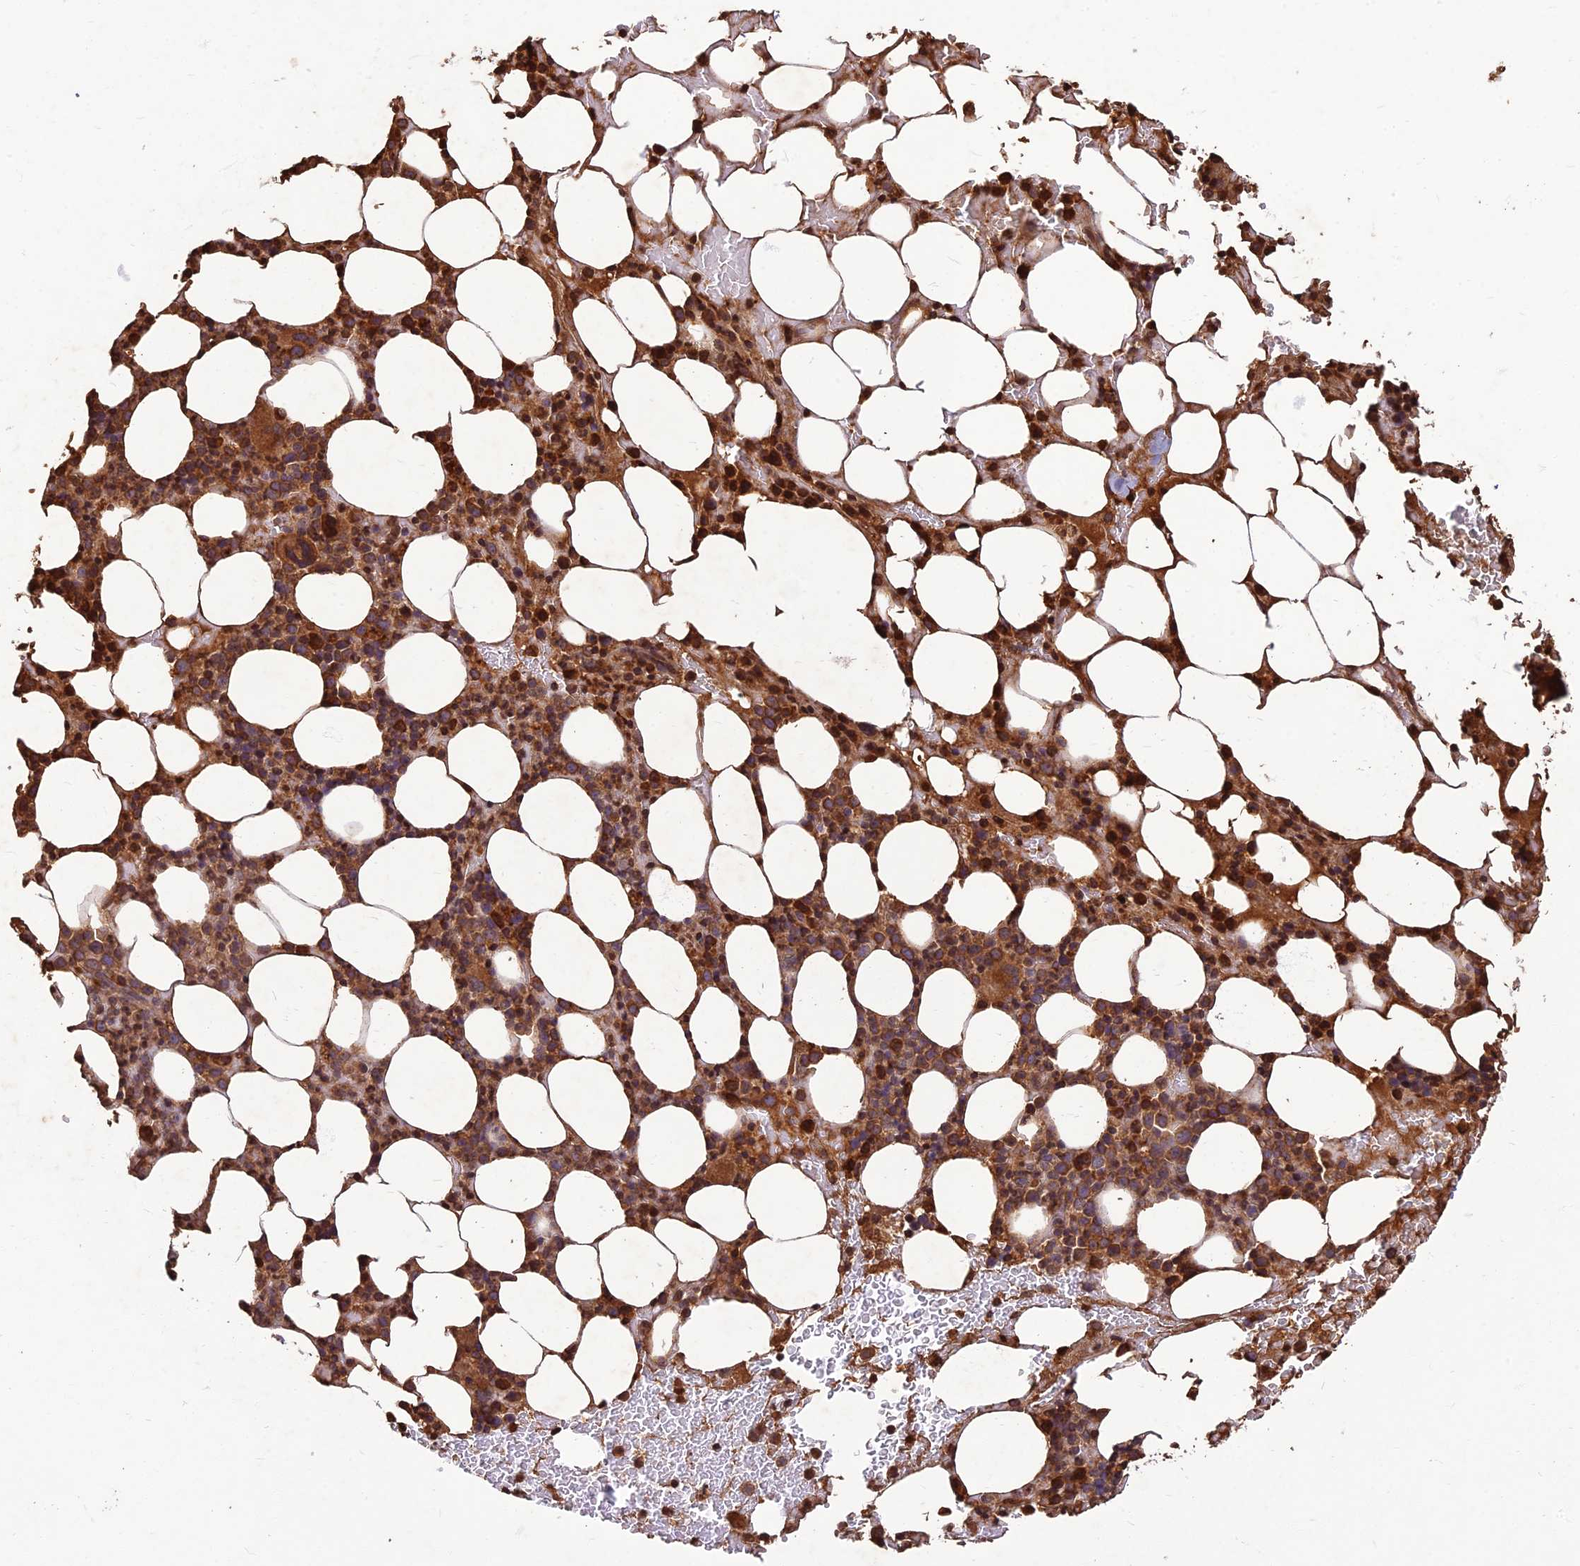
{"staining": {"intensity": "strong", "quantity": "25%-75%", "location": "cytoplasmic/membranous,nuclear"}, "tissue": "bone marrow", "cell_type": "Hematopoietic cells", "image_type": "normal", "snomed": [{"axis": "morphology", "description": "Normal tissue, NOS"}, {"axis": "topography", "description": "Bone marrow"}], "caption": "Immunohistochemistry (DAB) staining of benign bone marrow demonstrates strong cytoplasmic/membranous,nuclear protein positivity in about 25%-75% of hematopoietic cells. Ihc stains the protein of interest in brown and the nuclei are stained blue.", "gene": "CORO1C", "patient": {"sex": "male", "age": 78}}